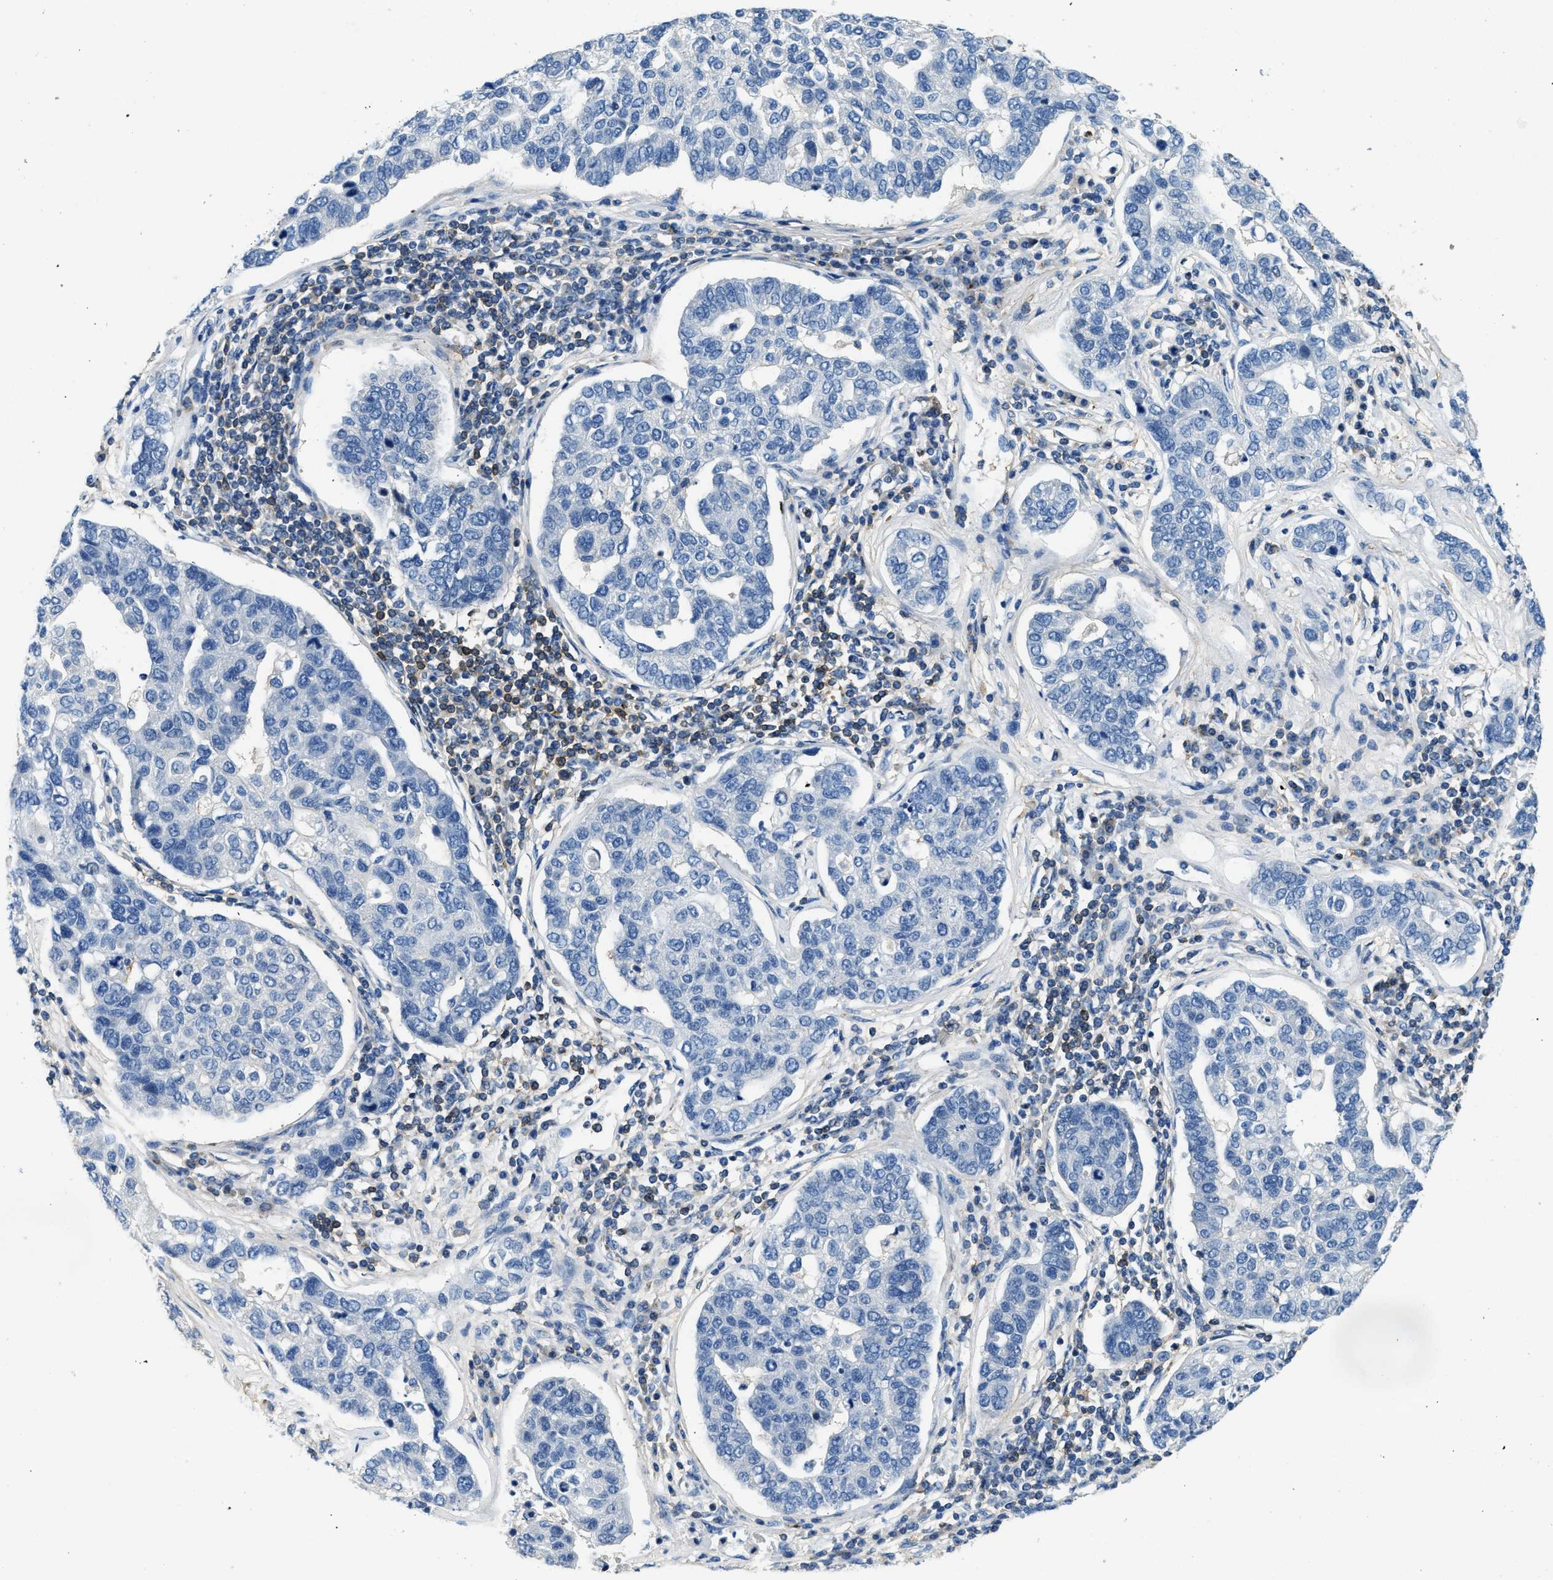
{"staining": {"intensity": "negative", "quantity": "none", "location": "none"}, "tissue": "pancreatic cancer", "cell_type": "Tumor cells", "image_type": "cancer", "snomed": [{"axis": "morphology", "description": "Adenocarcinoma, NOS"}, {"axis": "topography", "description": "Pancreas"}], "caption": "Immunohistochemical staining of human pancreatic cancer (adenocarcinoma) shows no significant staining in tumor cells.", "gene": "MYO1G", "patient": {"sex": "female", "age": 61}}